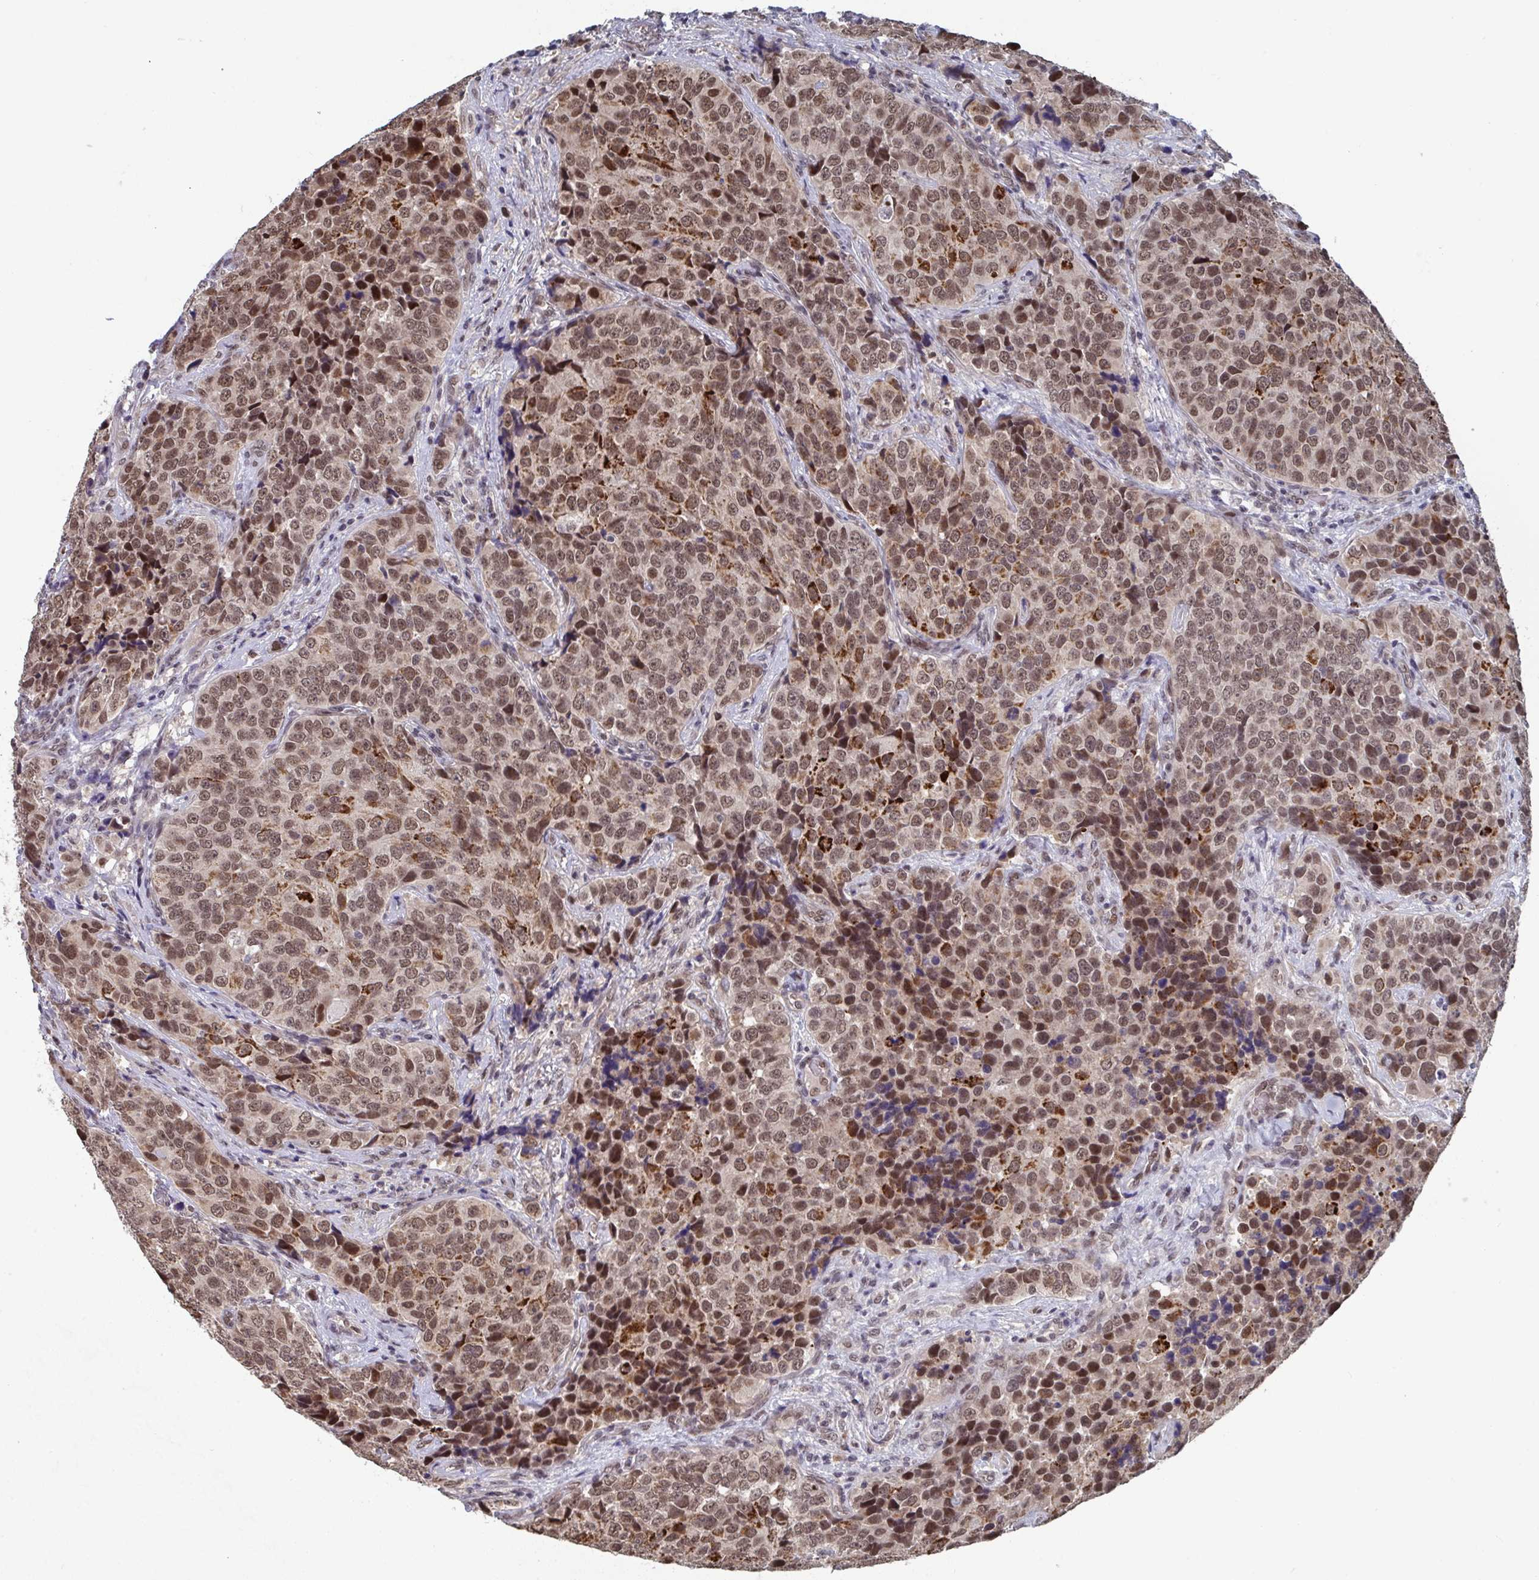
{"staining": {"intensity": "moderate", "quantity": ">75%", "location": "cytoplasmic/membranous,nuclear"}, "tissue": "urothelial cancer", "cell_type": "Tumor cells", "image_type": "cancer", "snomed": [{"axis": "morphology", "description": "Urothelial carcinoma, NOS"}, {"axis": "topography", "description": "Urinary bladder"}], "caption": "Transitional cell carcinoma stained with DAB immunohistochemistry exhibits medium levels of moderate cytoplasmic/membranous and nuclear expression in about >75% of tumor cells.", "gene": "JMJD1C", "patient": {"sex": "male", "age": 52}}